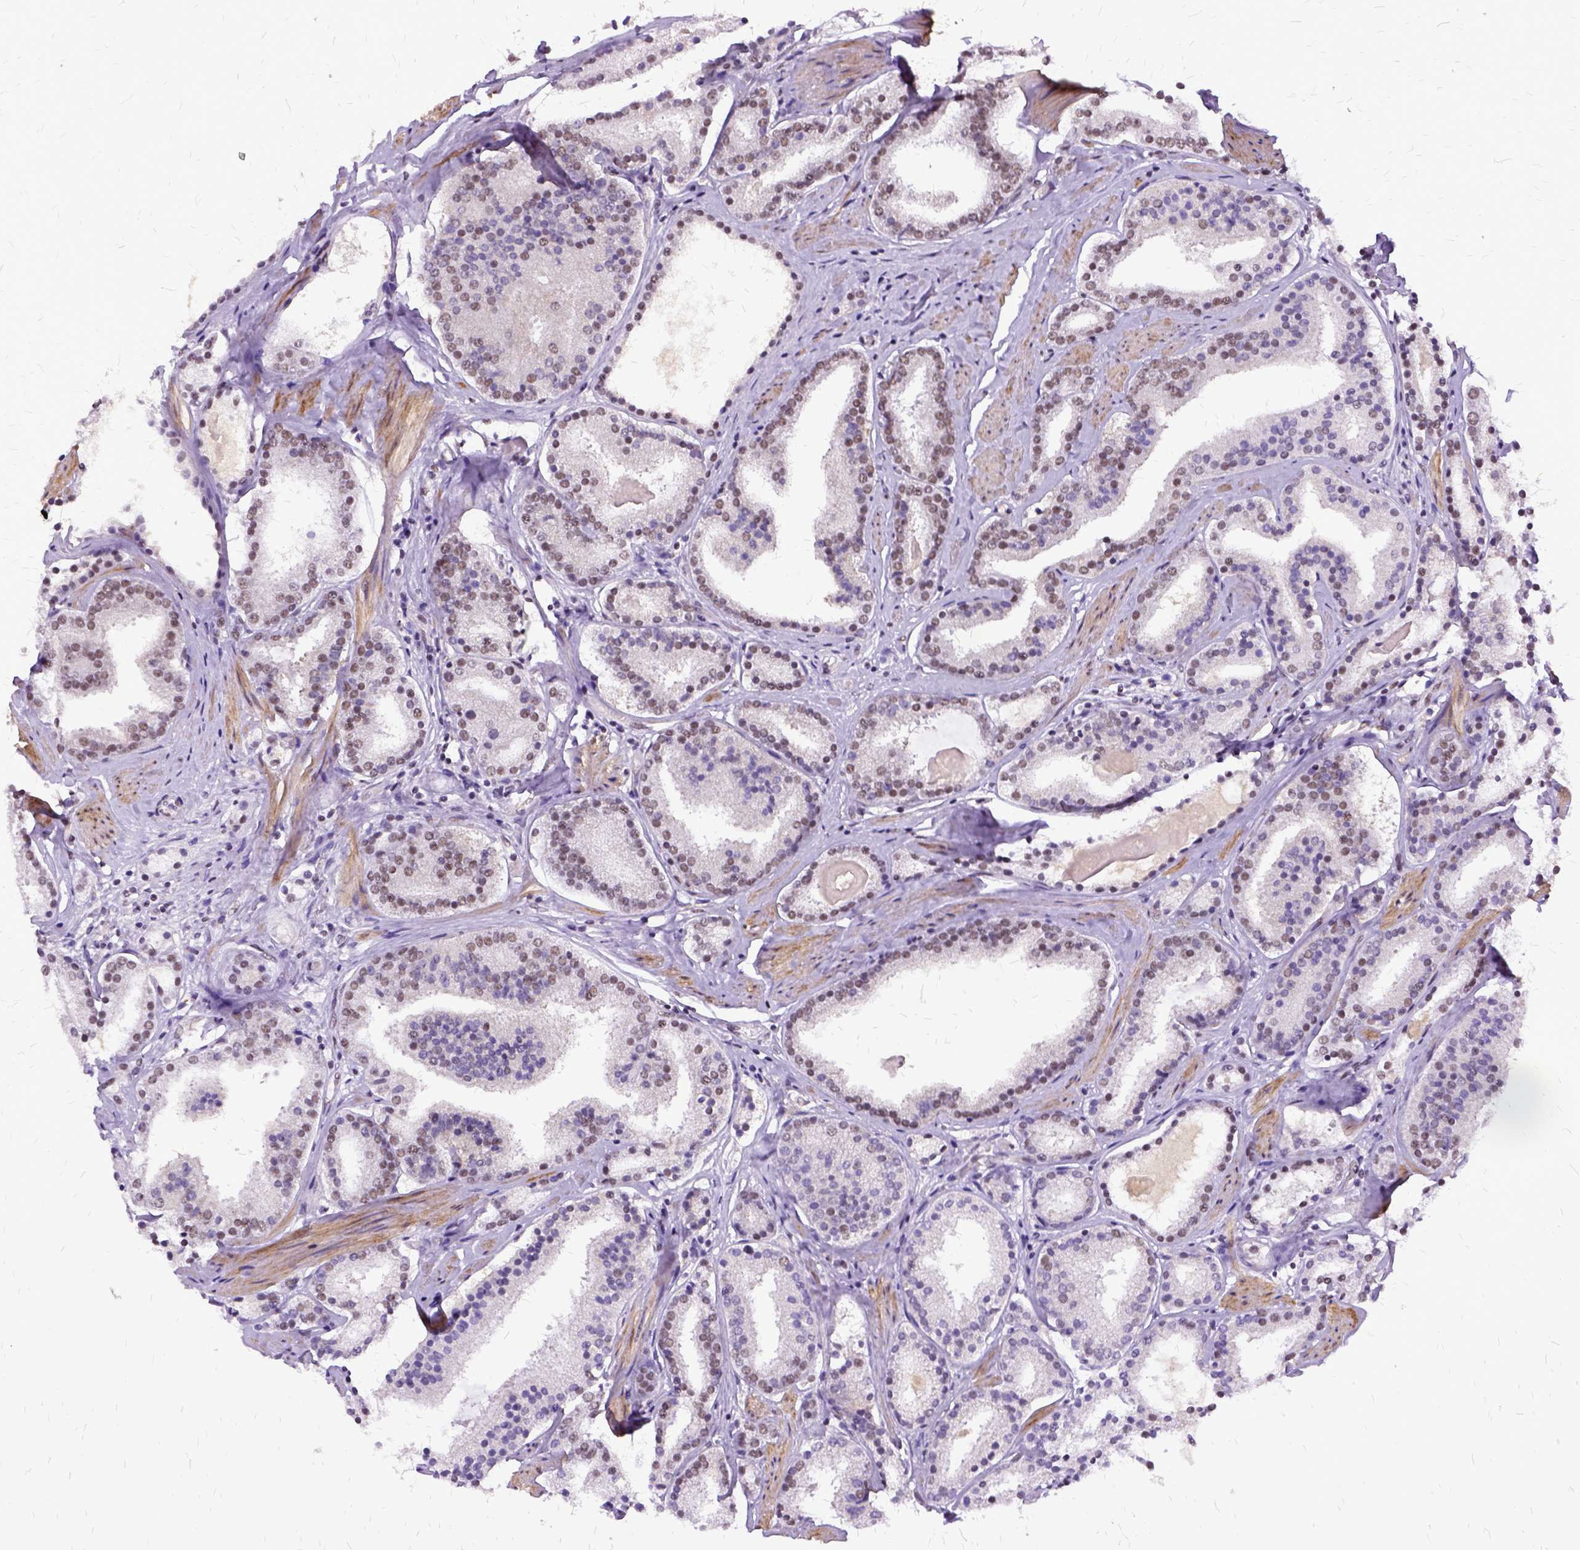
{"staining": {"intensity": "weak", "quantity": "25%-75%", "location": "nuclear"}, "tissue": "prostate cancer", "cell_type": "Tumor cells", "image_type": "cancer", "snomed": [{"axis": "morphology", "description": "Adenocarcinoma, High grade"}, {"axis": "topography", "description": "Prostate"}], "caption": "A brown stain highlights weak nuclear expression of a protein in prostate cancer tumor cells. The staining was performed using DAB, with brown indicating positive protein expression. Nuclei are stained blue with hematoxylin.", "gene": "SETD1A", "patient": {"sex": "male", "age": 63}}